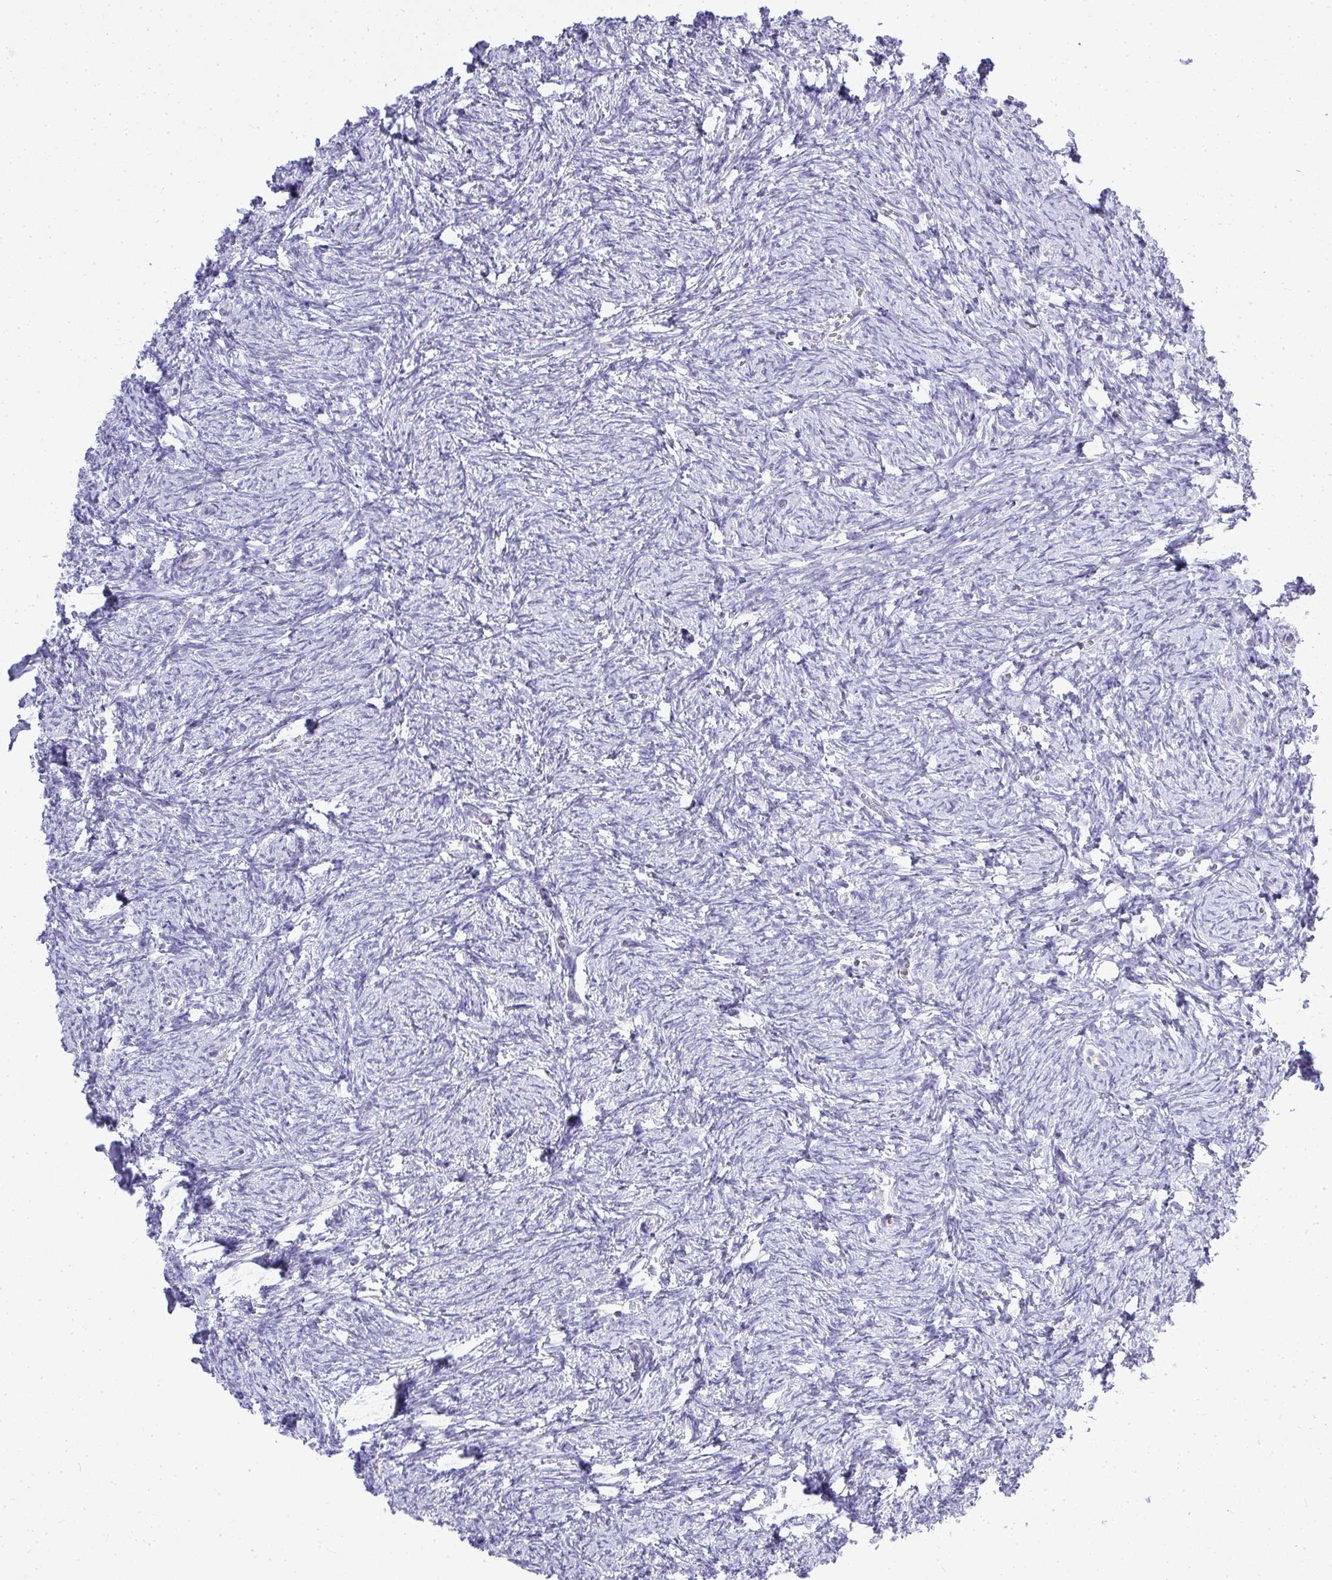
{"staining": {"intensity": "negative", "quantity": "none", "location": "none"}, "tissue": "ovary", "cell_type": "Follicle cells", "image_type": "normal", "snomed": [{"axis": "morphology", "description": "Normal tissue, NOS"}, {"axis": "topography", "description": "Ovary"}], "caption": "Protein analysis of unremarkable ovary reveals no significant staining in follicle cells.", "gene": "PLPPR3", "patient": {"sex": "female", "age": 41}}